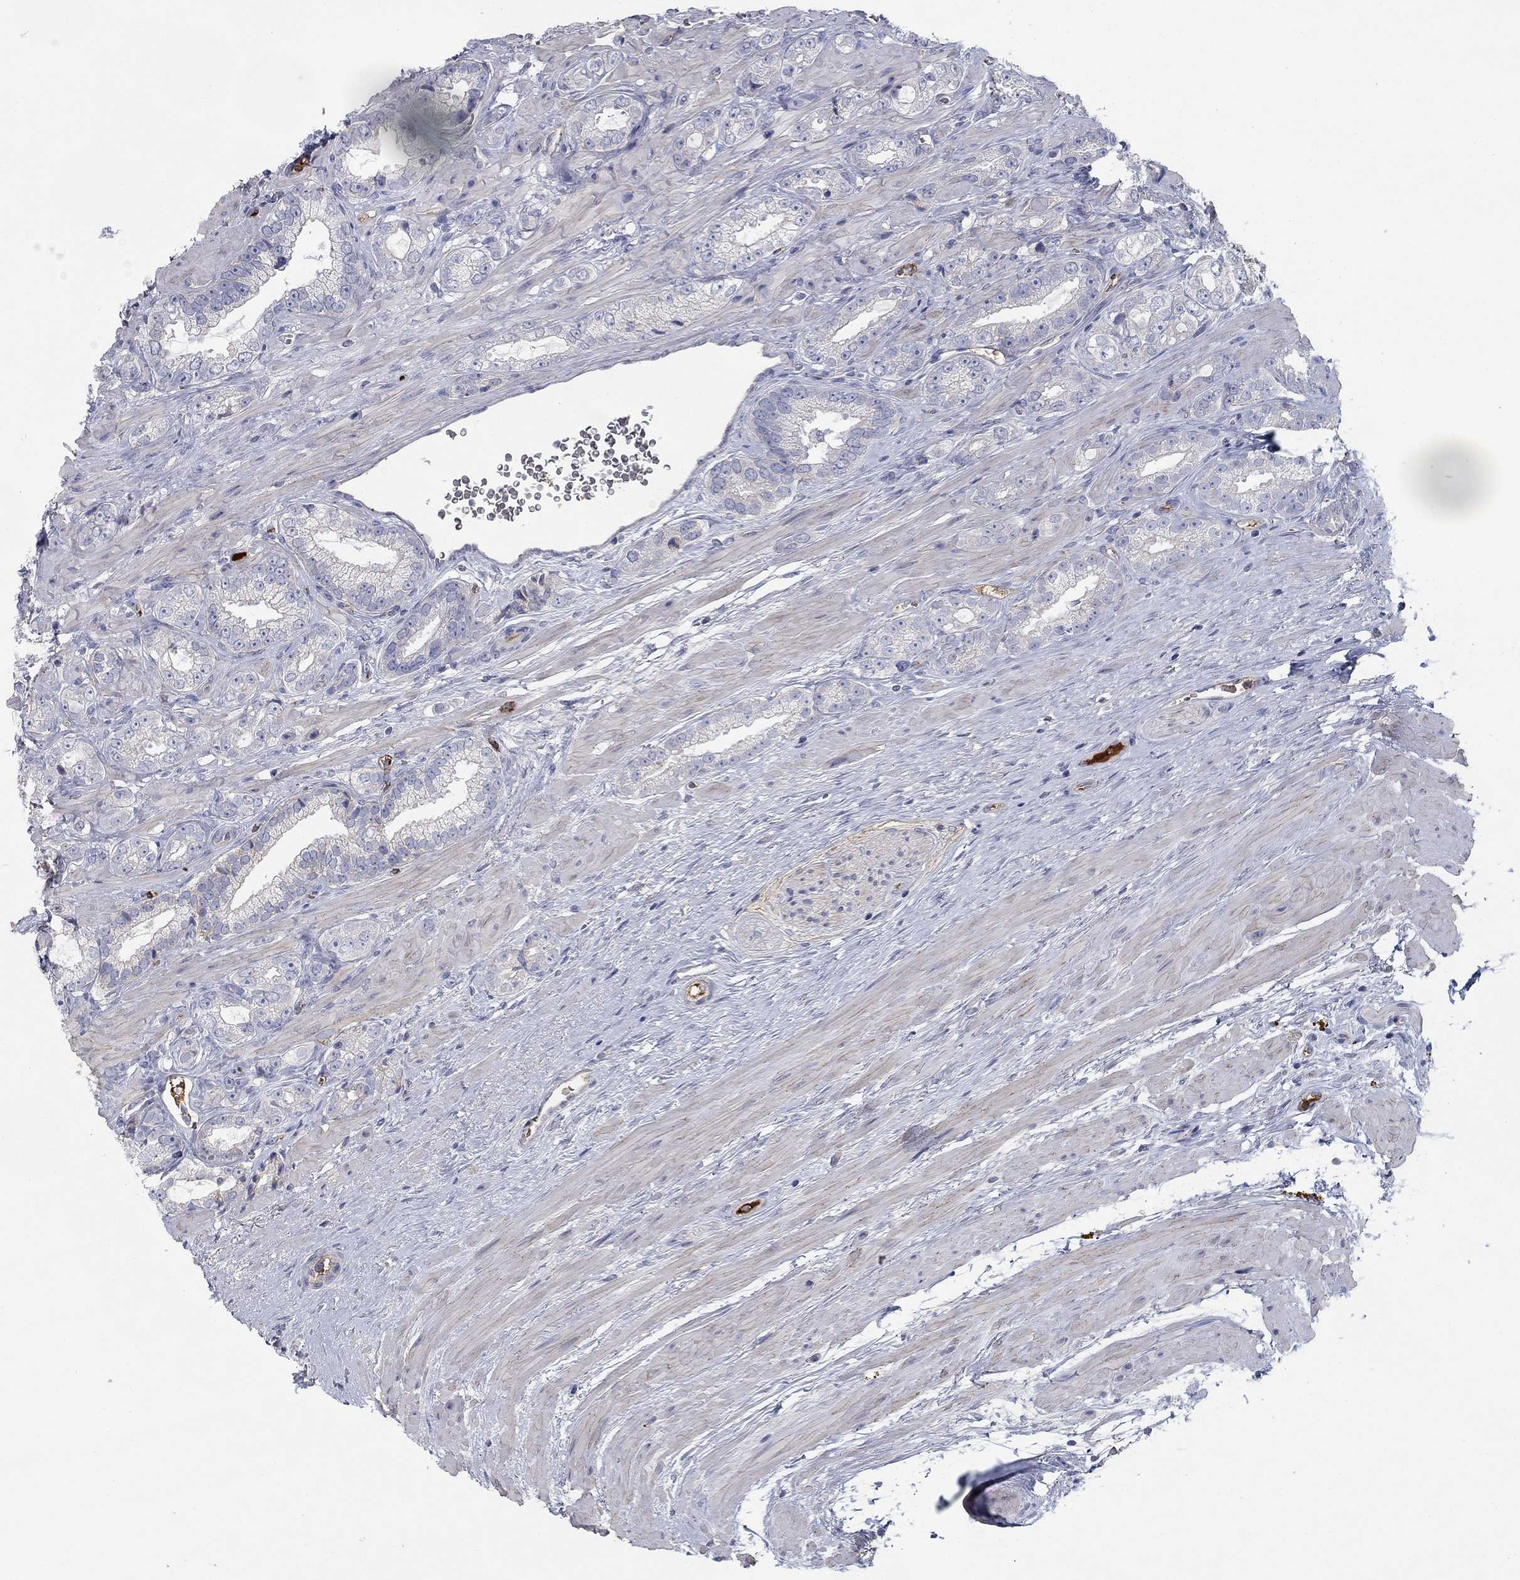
{"staining": {"intensity": "negative", "quantity": "none", "location": "none"}, "tissue": "prostate cancer", "cell_type": "Tumor cells", "image_type": "cancer", "snomed": [{"axis": "morphology", "description": "Adenocarcinoma, NOS"}, {"axis": "topography", "description": "Prostate"}], "caption": "DAB immunohistochemical staining of human prostate cancer (adenocarcinoma) shows no significant staining in tumor cells.", "gene": "APOC3", "patient": {"sex": "male", "age": 67}}